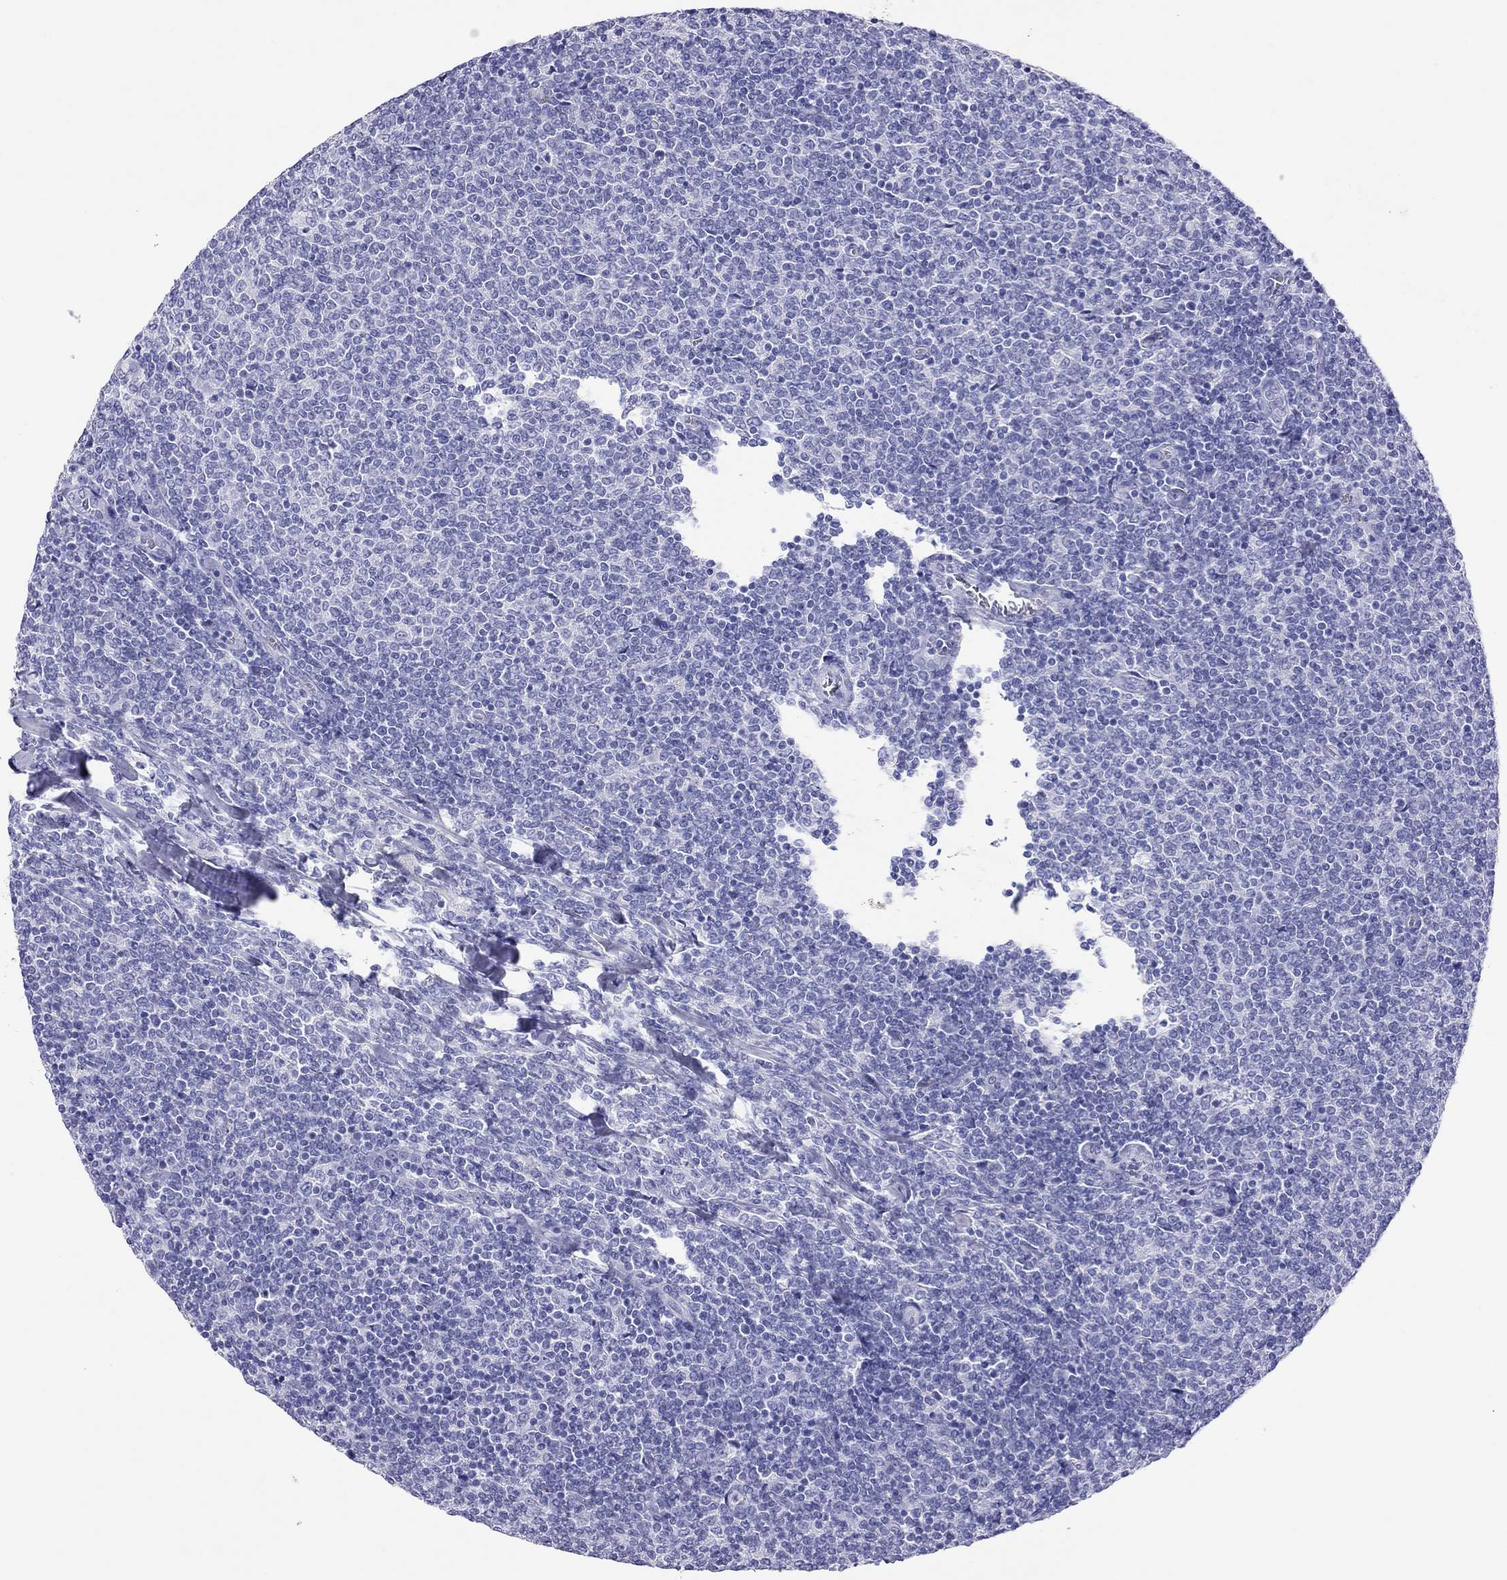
{"staining": {"intensity": "negative", "quantity": "none", "location": "none"}, "tissue": "lymphoma", "cell_type": "Tumor cells", "image_type": "cancer", "snomed": [{"axis": "morphology", "description": "Malignant lymphoma, non-Hodgkin's type, Low grade"}, {"axis": "topography", "description": "Lymph node"}], "caption": "This image is of malignant lymphoma, non-Hodgkin's type (low-grade) stained with immunohistochemistry to label a protein in brown with the nuclei are counter-stained blue. There is no positivity in tumor cells.", "gene": "PTPRN", "patient": {"sex": "male", "age": 52}}